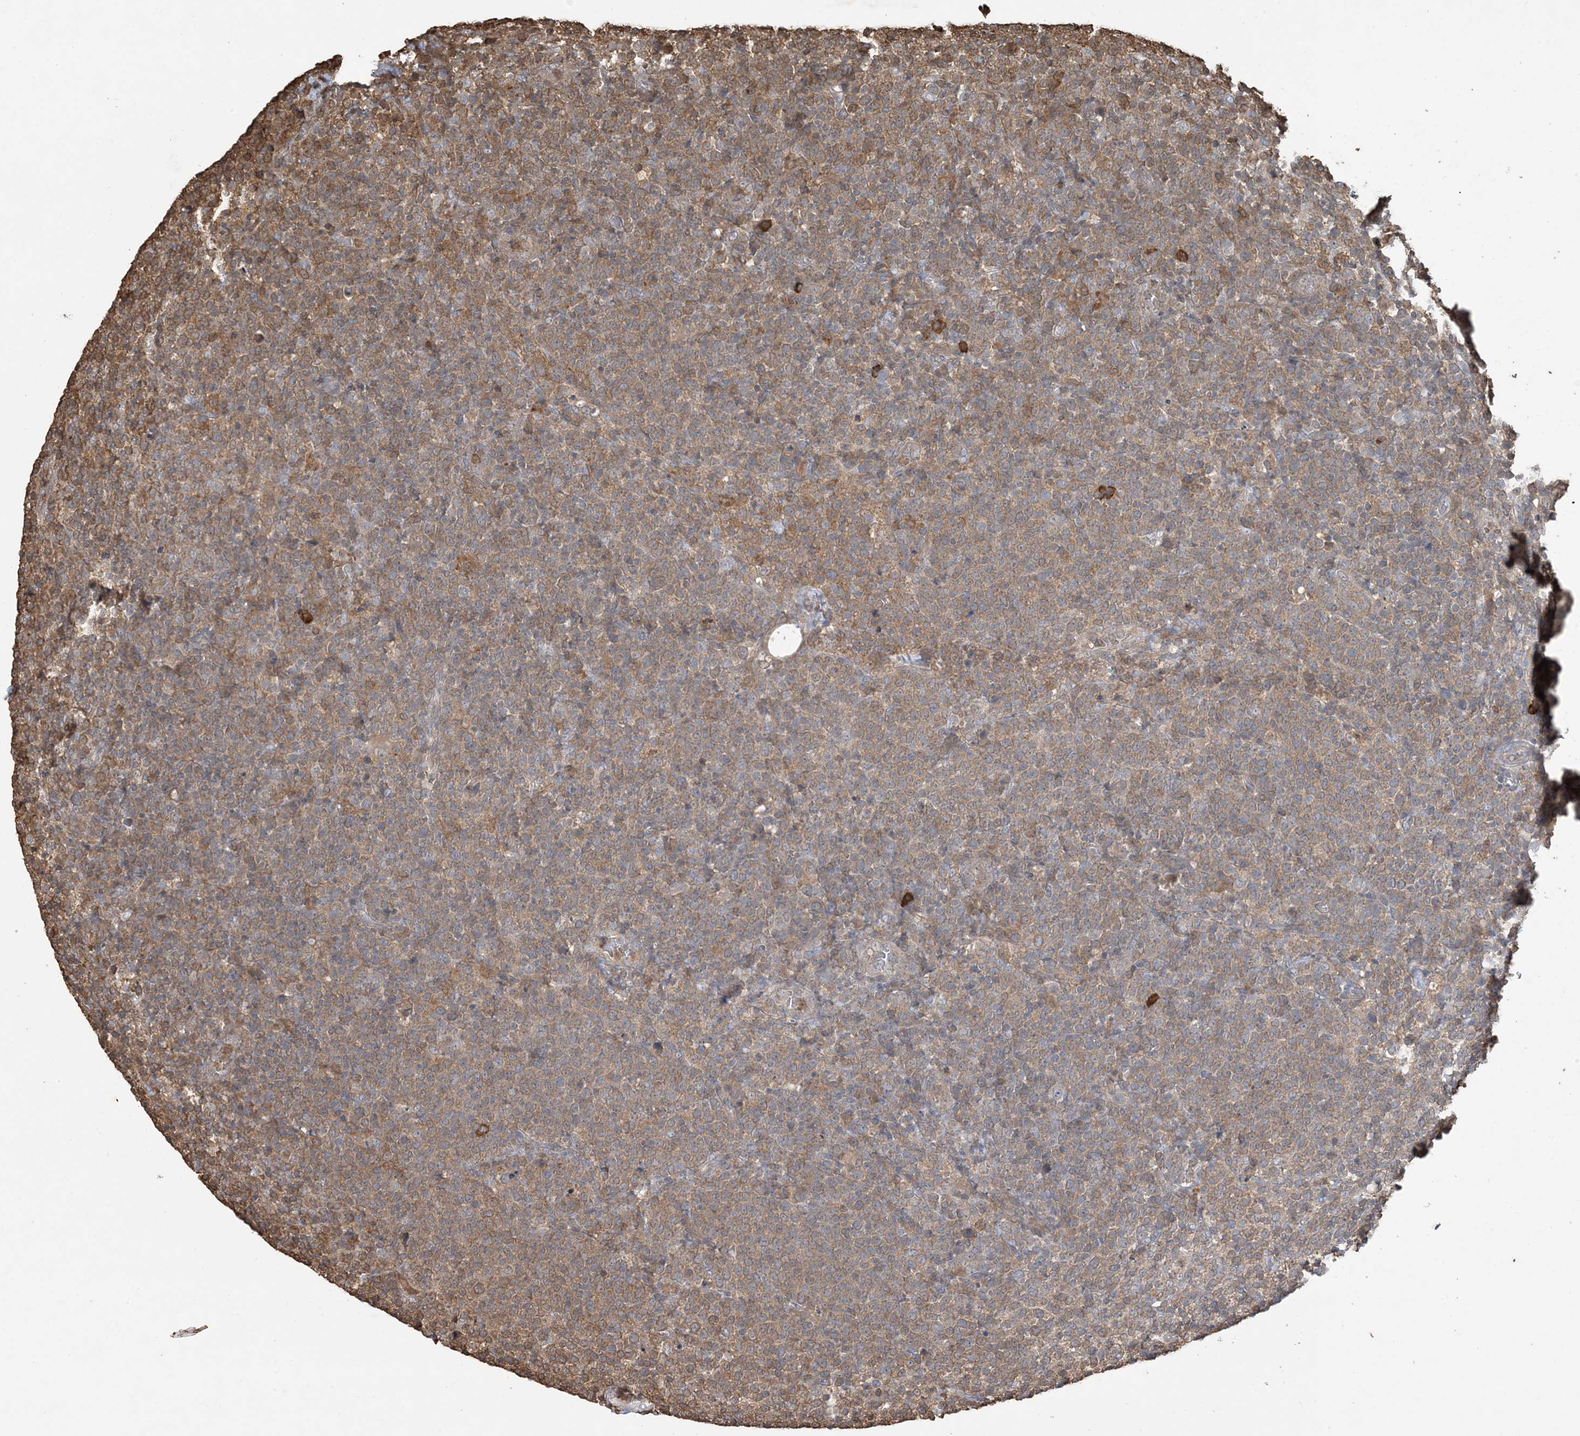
{"staining": {"intensity": "weak", "quantity": ">75%", "location": "cytoplasmic/membranous"}, "tissue": "lymphoma", "cell_type": "Tumor cells", "image_type": "cancer", "snomed": [{"axis": "morphology", "description": "Malignant lymphoma, non-Hodgkin's type, High grade"}, {"axis": "topography", "description": "Lymph node"}], "caption": "Malignant lymphoma, non-Hodgkin's type (high-grade) stained for a protein (brown) displays weak cytoplasmic/membranous positive positivity in about >75% of tumor cells.", "gene": "TMSB4X", "patient": {"sex": "male", "age": 61}}